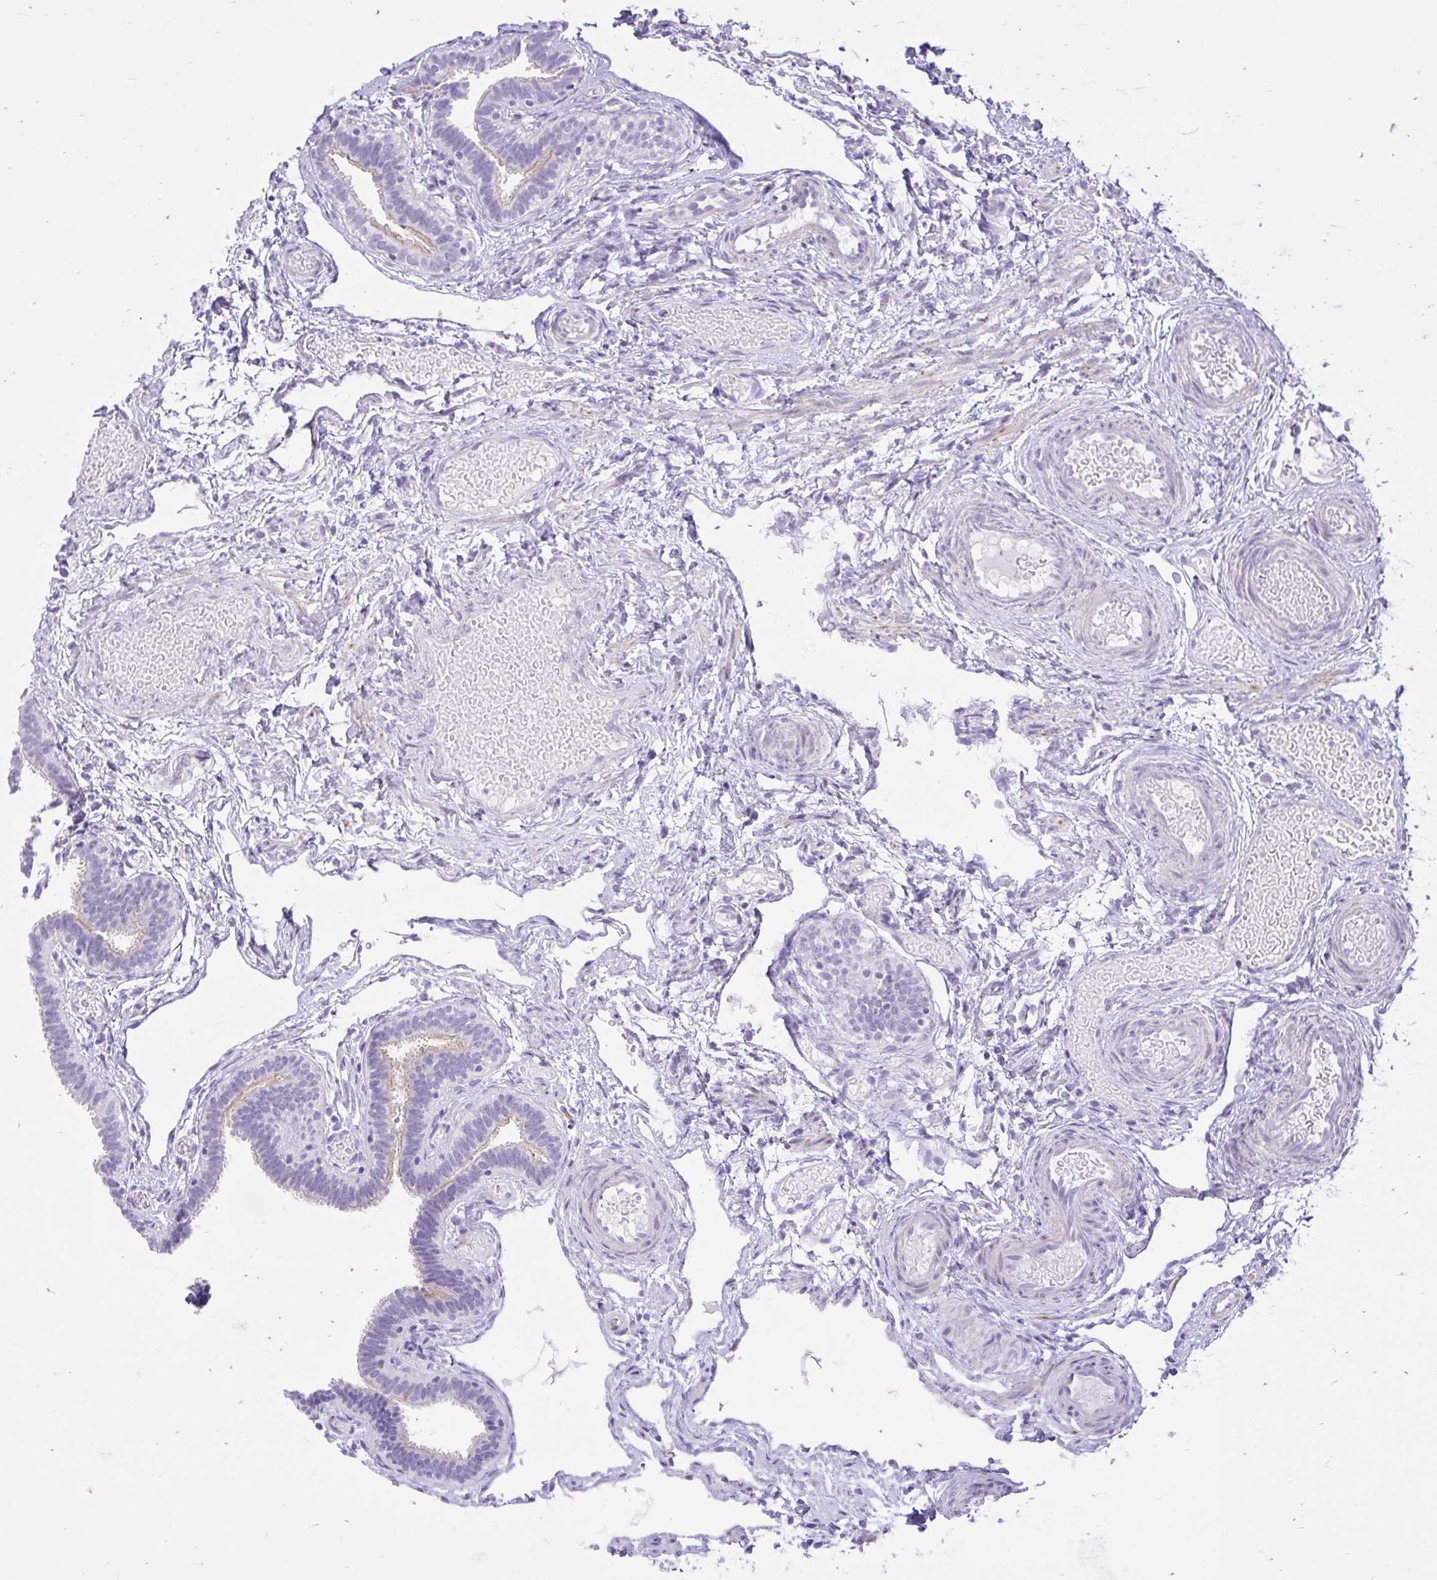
{"staining": {"intensity": "weak", "quantity": "<25%", "location": "cytoplasmic/membranous"}, "tissue": "fallopian tube", "cell_type": "Glandular cells", "image_type": "normal", "snomed": [{"axis": "morphology", "description": "Normal tissue, NOS"}, {"axis": "topography", "description": "Fallopian tube"}], "caption": "Normal fallopian tube was stained to show a protein in brown. There is no significant expression in glandular cells. (DAB (3,3'-diaminobenzidine) IHC with hematoxylin counter stain).", "gene": "REEP1", "patient": {"sex": "female", "age": 37}}